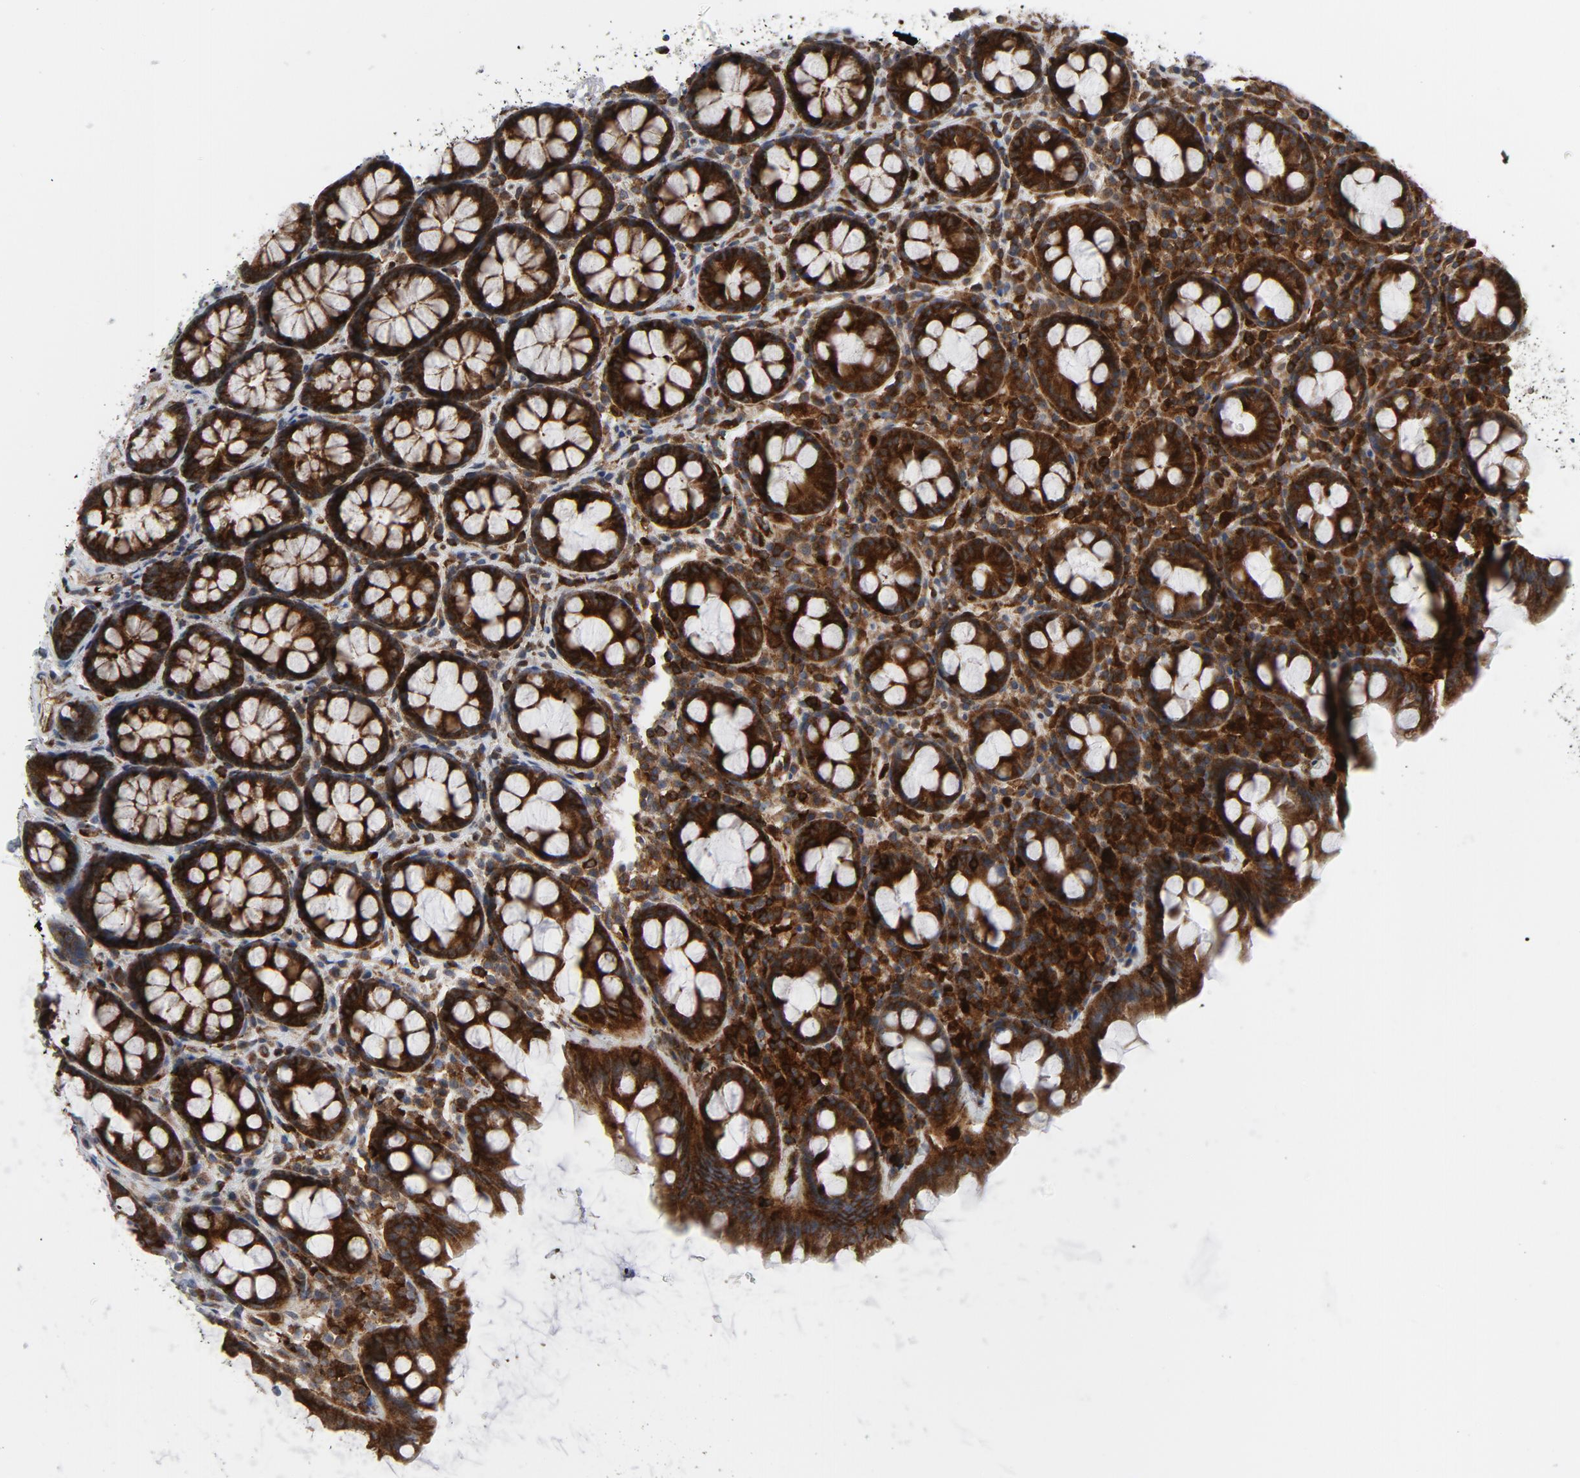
{"staining": {"intensity": "strong", "quantity": ">75%", "location": "cytoplasmic/membranous"}, "tissue": "rectum", "cell_type": "Glandular cells", "image_type": "normal", "snomed": [{"axis": "morphology", "description": "Normal tissue, NOS"}, {"axis": "topography", "description": "Rectum"}], "caption": "Protein staining by immunohistochemistry (IHC) demonstrates strong cytoplasmic/membranous staining in approximately >75% of glandular cells in normal rectum. The protein of interest is stained brown, and the nuclei are stained in blue (DAB IHC with brightfield microscopy, high magnification).", "gene": "YES1", "patient": {"sex": "male", "age": 92}}